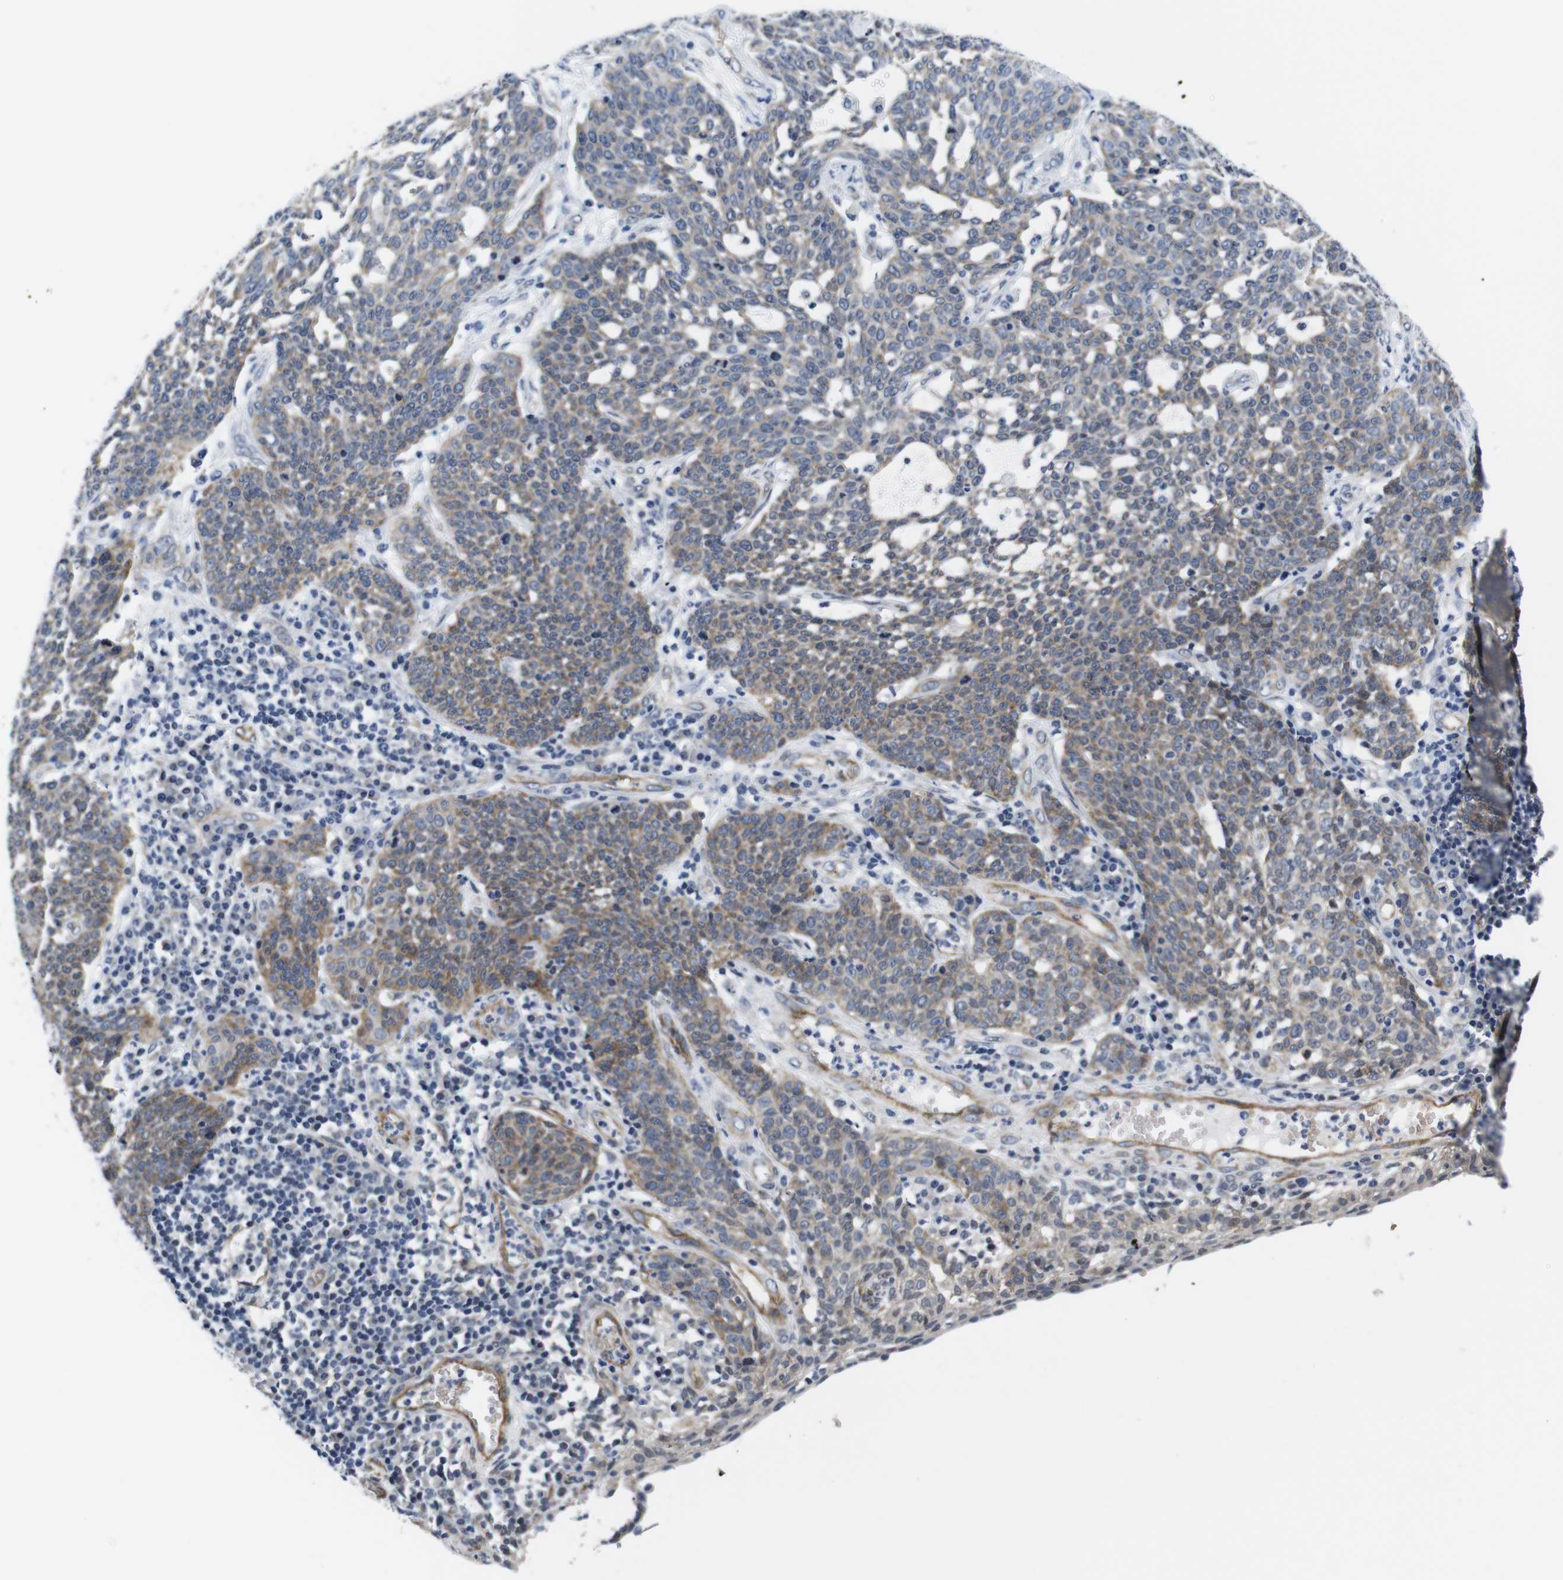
{"staining": {"intensity": "moderate", "quantity": "25%-75%", "location": "cytoplasmic/membranous"}, "tissue": "cervical cancer", "cell_type": "Tumor cells", "image_type": "cancer", "snomed": [{"axis": "morphology", "description": "Squamous cell carcinoma, NOS"}, {"axis": "topography", "description": "Cervix"}], "caption": "Immunohistochemical staining of cervical cancer (squamous cell carcinoma) demonstrates medium levels of moderate cytoplasmic/membranous positivity in approximately 25%-75% of tumor cells.", "gene": "SOCS3", "patient": {"sex": "female", "age": 34}}